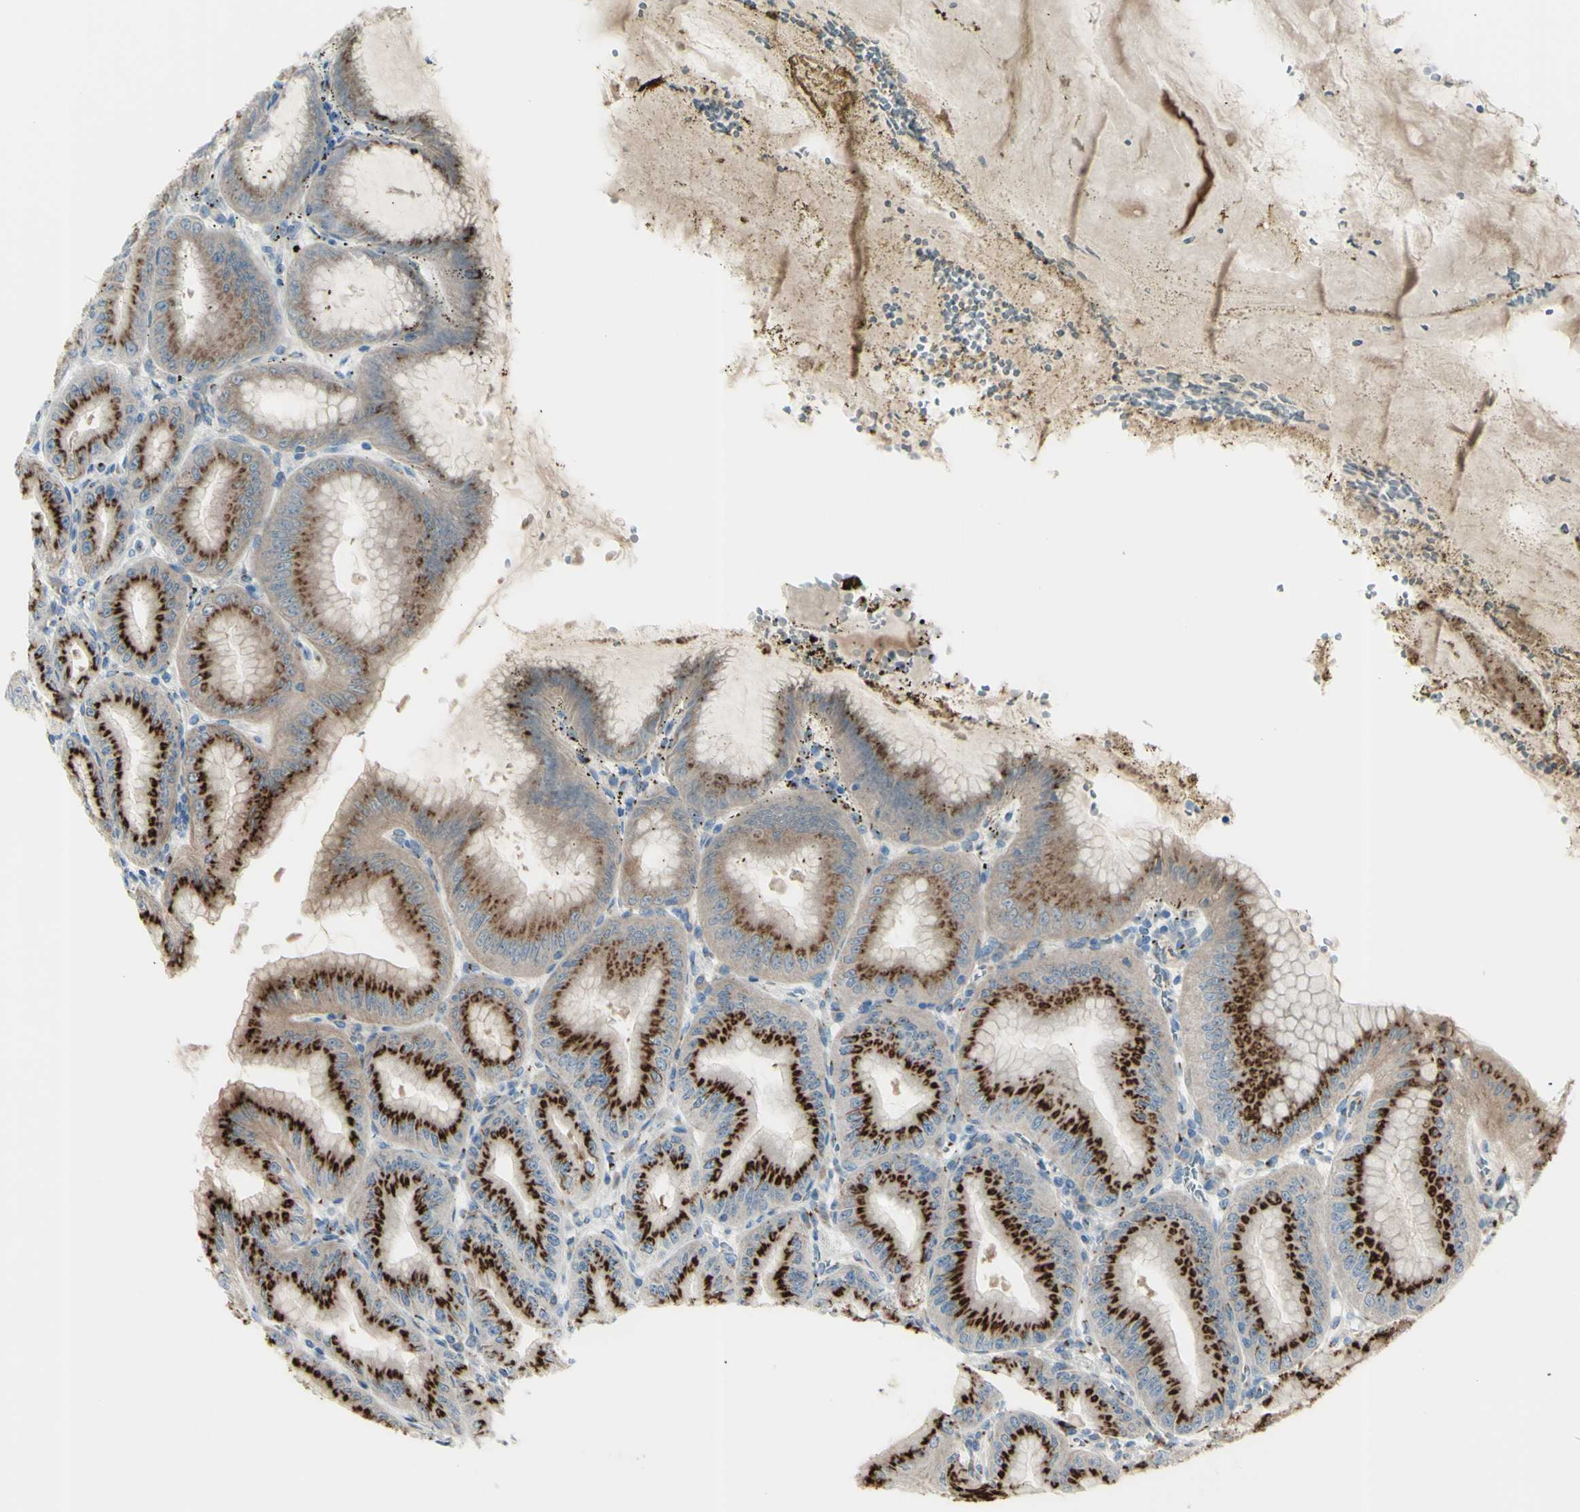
{"staining": {"intensity": "strong", "quantity": ">75%", "location": "cytoplasmic/membranous"}, "tissue": "stomach", "cell_type": "Glandular cells", "image_type": "normal", "snomed": [{"axis": "morphology", "description": "Normal tissue, NOS"}, {"axis": "topography", "description": "Stomach, lower"}], "caption": "Immunohistochemistry staining of normal stomach, which displays high levels of strong cytoplasmic/membranous positivity in approximately >75% of glandular cells indicating strong cytoplasmic/membranous protein positivity. The staining was performed using DAB (3,3'-diaminobenzidine) (brown) for protein detection and nuclei were counterstained in hematoxylin (blue).", "gene": "B4GALT1", "patient": {"sex": "male", "age": 71}}